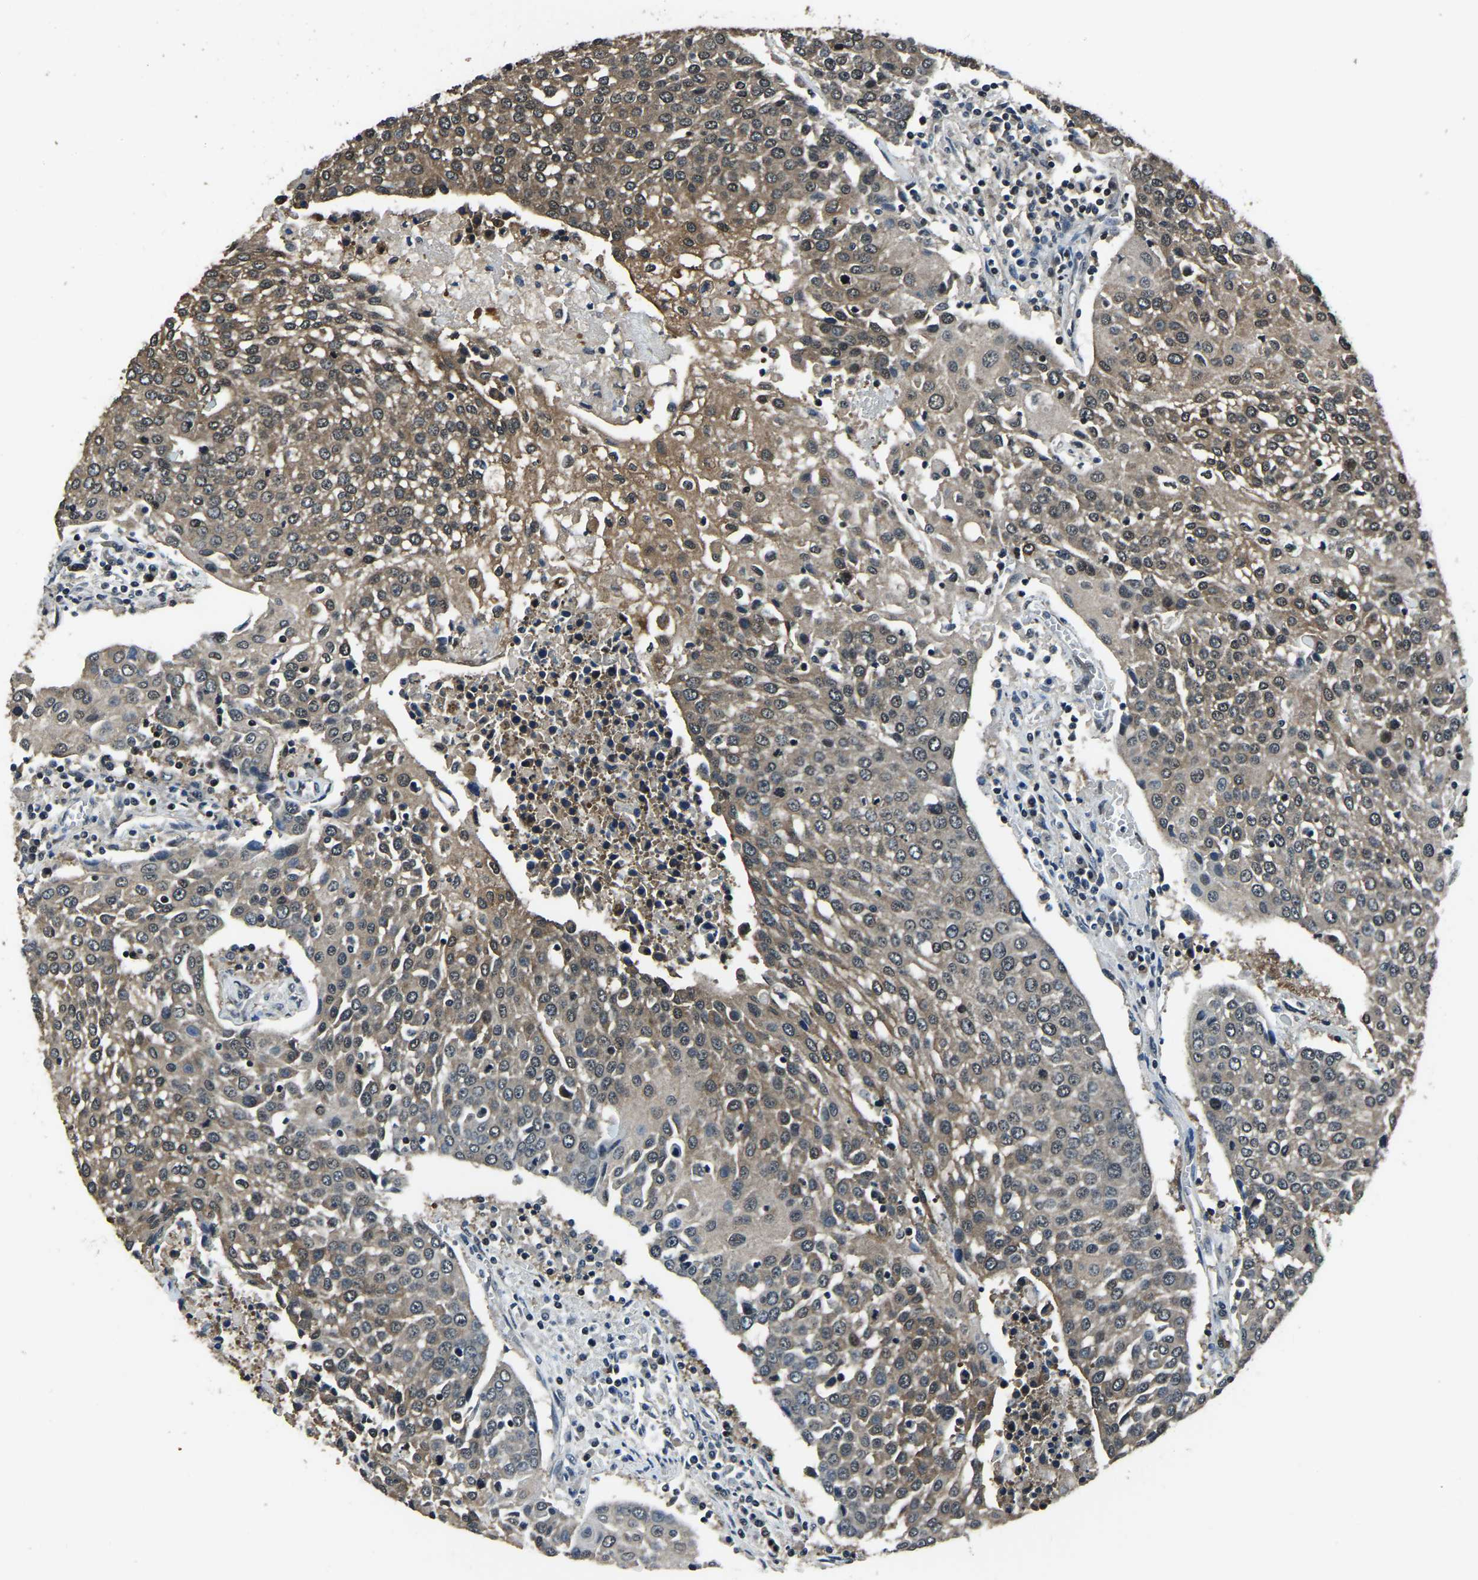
{"staining": {"intensity": "moderate", "quantity": ">75%", "location": "cytoplasmic/membranous"}, "tissue": "urothelial cancer", "cell_type": "Tumor cells", "image_type": "cancer", "snomed": [{"axis": "morphology", "description": "Urothelial carcinoma, High grade"}, {"axis": "topography", "description": "Urinary bladder"}], "caption": "Immunohistochemistry (IHC) staining of urothelial carcinoma (high-grade), which reveals medium levels of moderate cytoplasmic/membranous expression in about >75% of tumor cells indicating moderate cytoplasmic/membranous protein staining. The staining was performed using DAB (3,3'-diaminobenzidine) (brown) for protein detection and nuclei were counterstained in hematoxylin (blue).", "gene": "ANKIB1", "patient": {"sex": "female", "age": 85}}